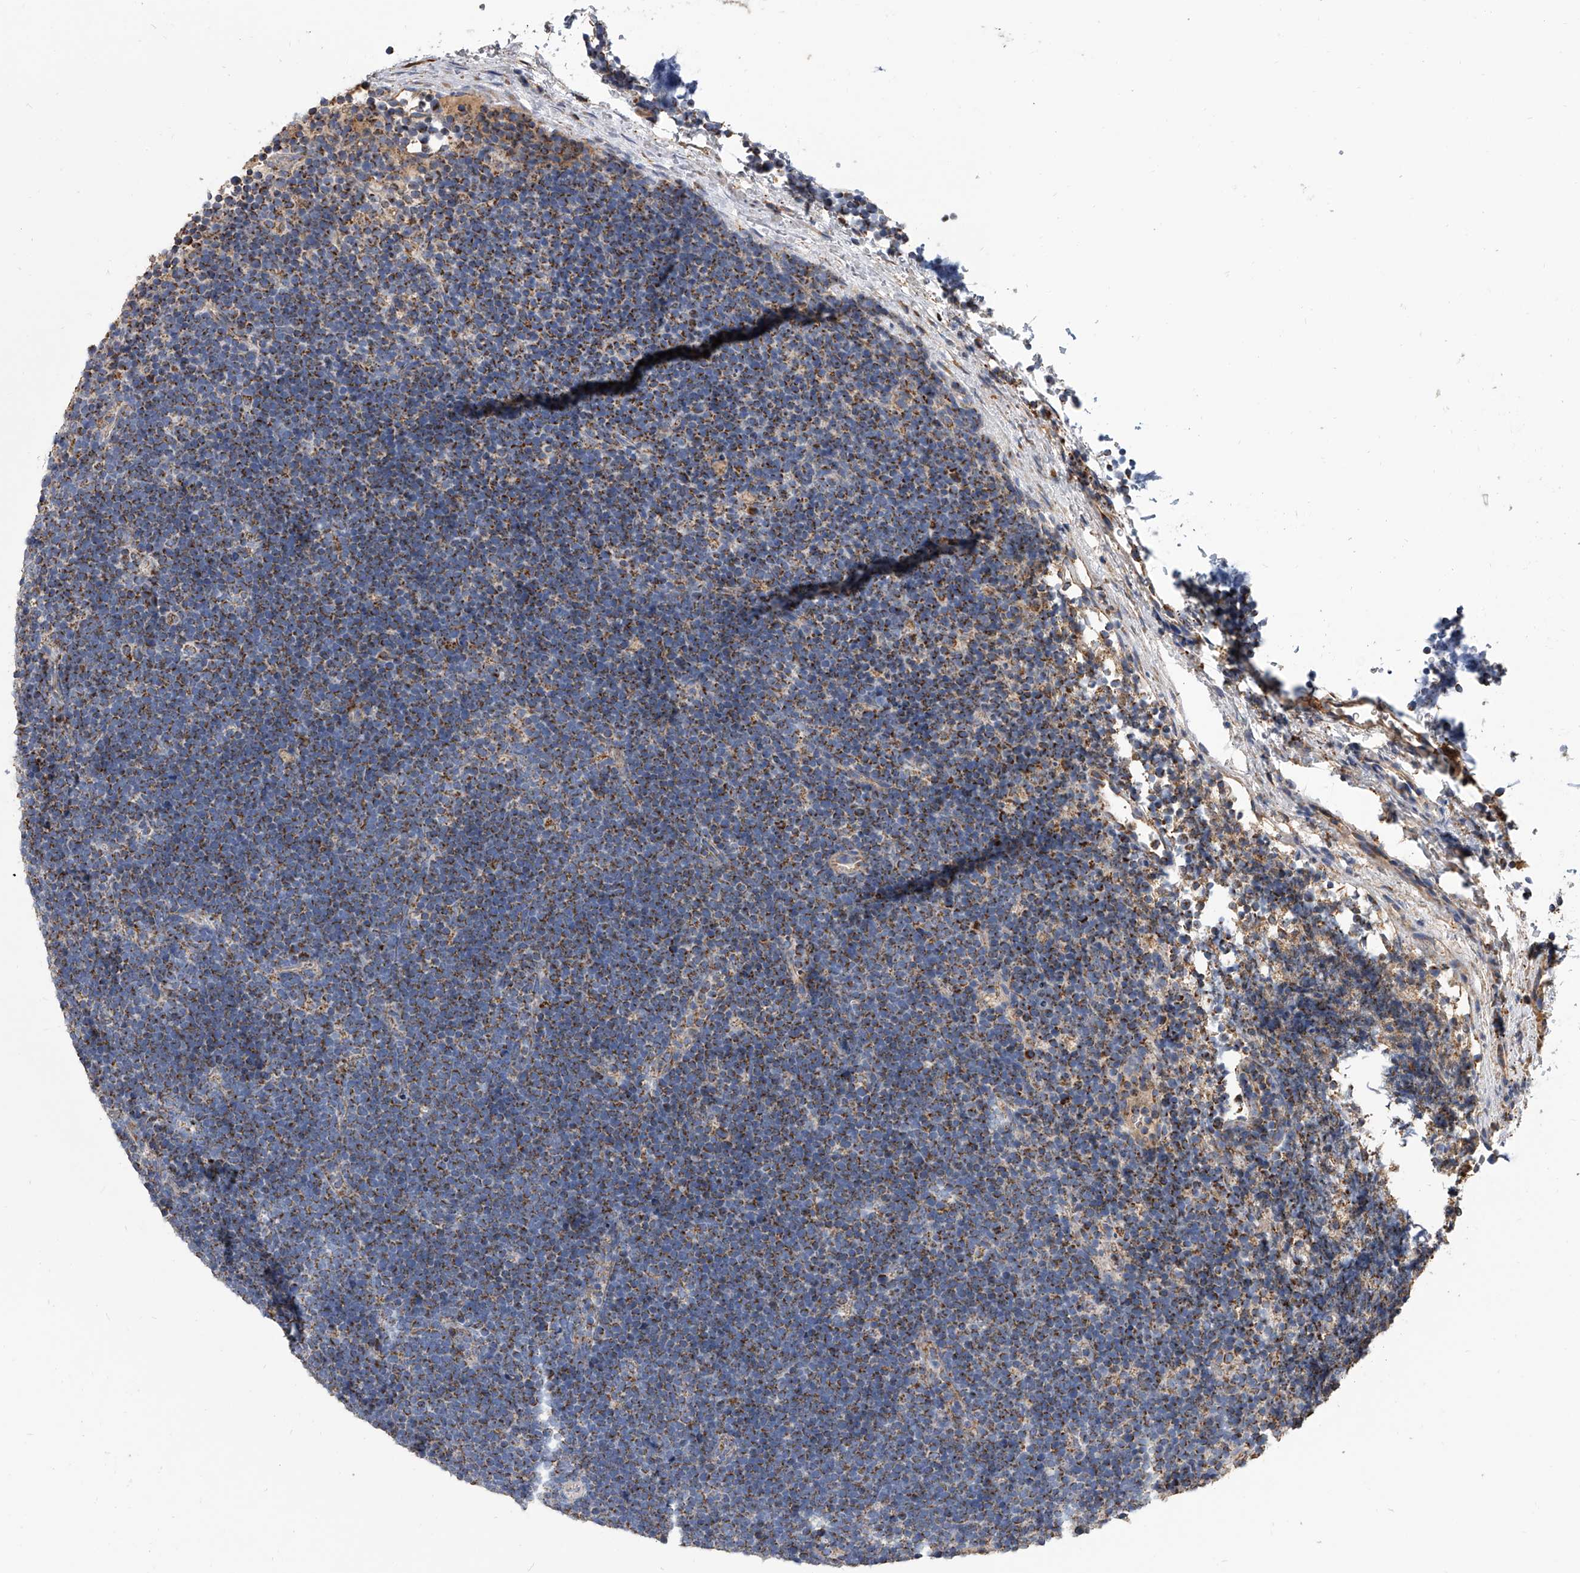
{"staining": {"intensity": "moderate", "quantity": ">75%", "location": "cytoplasmic/membranous"}, "tissue": "lymphoma", "cell_type": "Tumor cells", "image_type": "cancer", "snomed": [{"axis": "morphology", "description": "Malignant lymphoma, non-Hodgkin's type, High grade"}, {"axis": "topography", "description": "Lymph node"}], "caption": "High-grade malignant lymphoma, non-Hodgkin's type stained for a protein (brown) displays moderate cytoplasmic/membranous positive positivity in approximately >75% of tumor cells.", "gene": "MRPL28", "patient": {"sex": "male", "age": 13}}